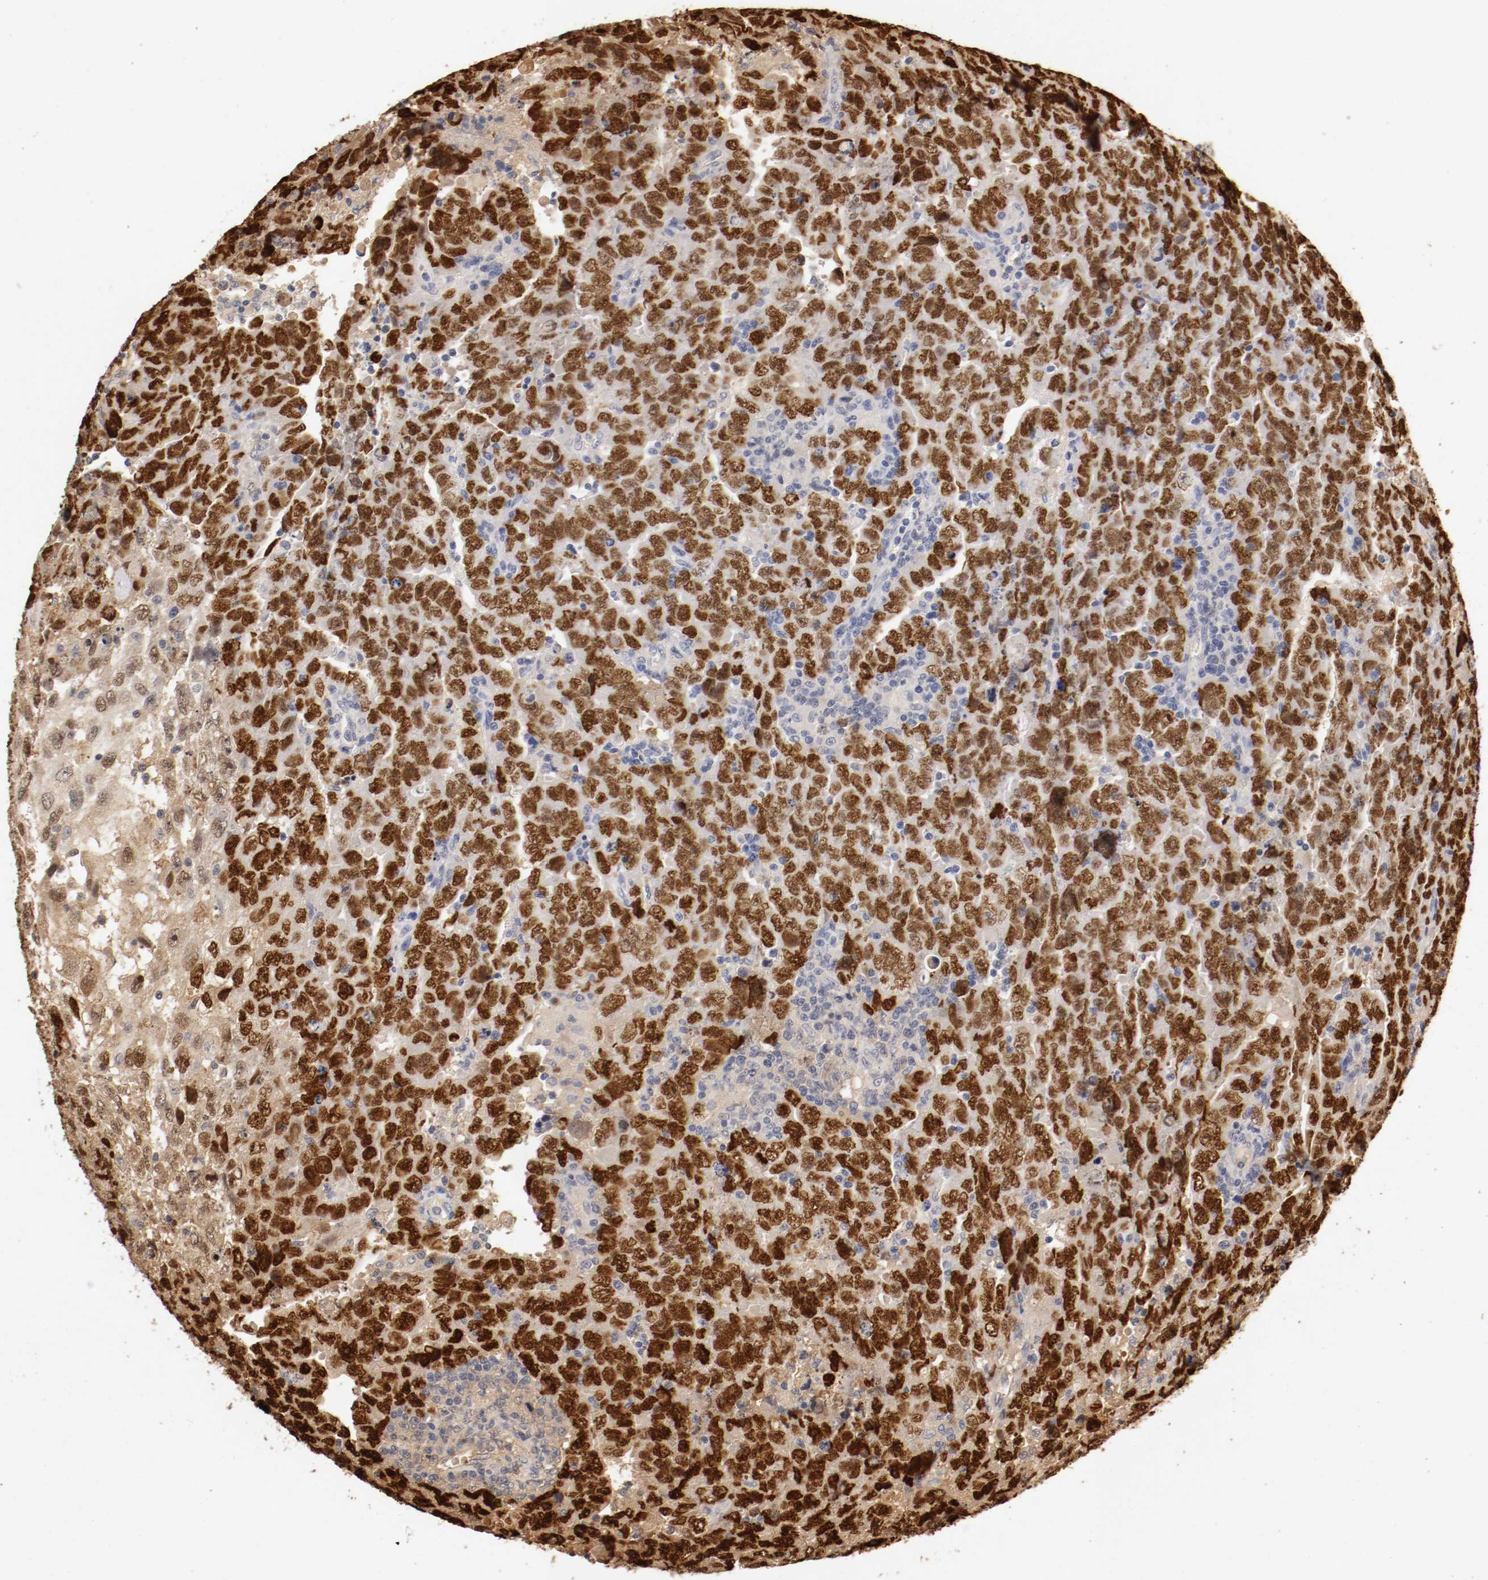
{"staining": {"intensity": "strong", "quantity": ">75%", "location": "nuclear"}, "tissue": "testis cancer", "cell_type": "Tumor cells", "image_type": "cancer", "snomed": [{"axis": "morphology", "description": "Carcinoma, Embryonal, NOS"}, {"axis": "topography", "description": "Testis"}], "caption": "The photomicrograph exhibits a brown stain indicating the presence of a protein in the nuclear of tumor cells in testis cancer (embryonal carcinoma). The staining was performed using DAB to visualize the protein expression in brown, while the nuclei were stained in blue with hematoxylin (Magnification: 20x).", "gene": "DNMT3B", "patient": {"sex": "male", "age": 28}}